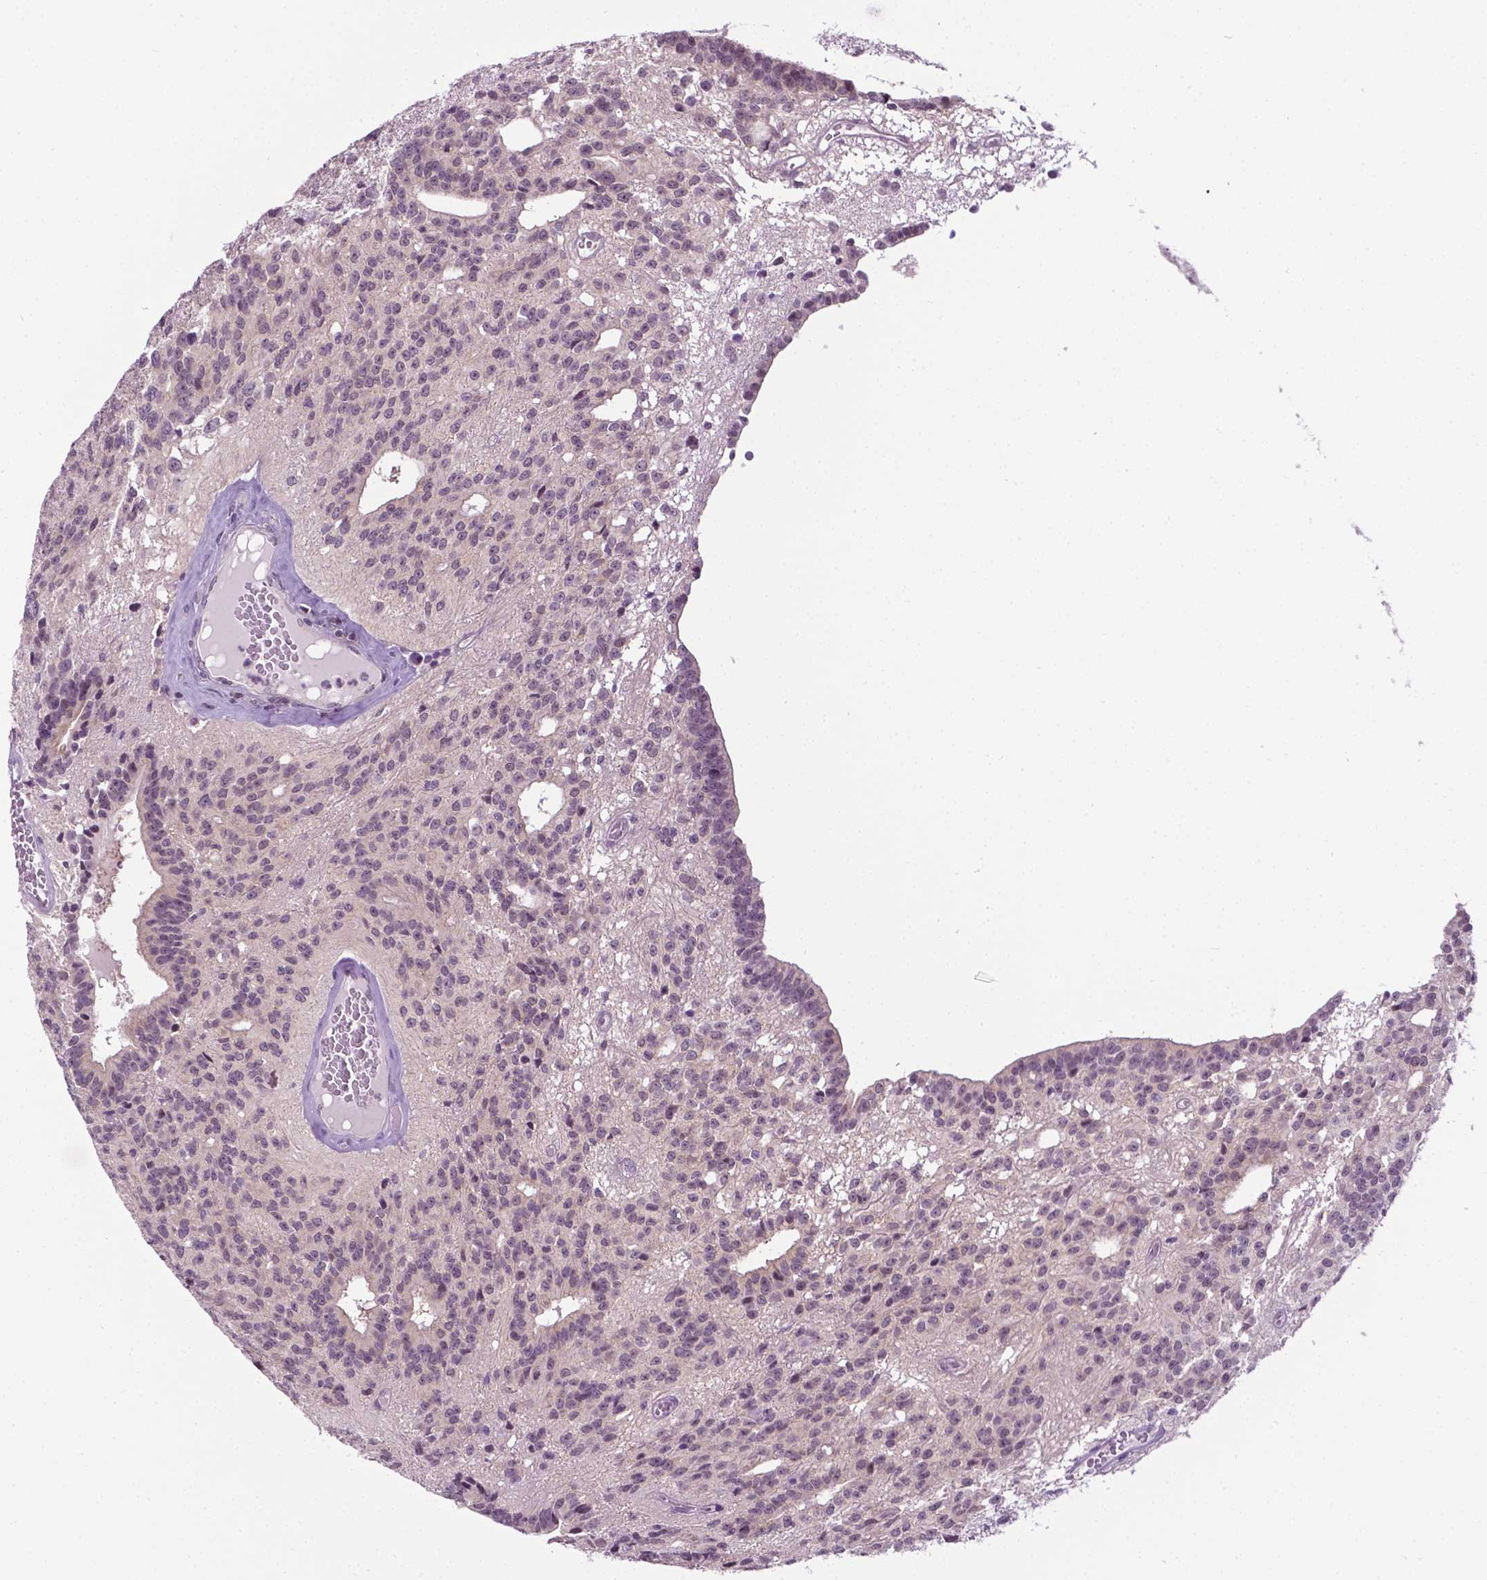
{"staining": {"intensity": "negative", "quantity": "none", "location": "none"}, "tissue": "glioma", "cell_type": "Tumor cells", "image_type": "cancer", "snomed": [{"axis": "morphology", "description": "Glioma, malignant, Low grade"}, {"axis": "topography", "description": "Brain"}], "caption": "A histopathology image of malignant glioma (low-grade) stained for a protein shows no brown staining in tumor cells.", "gene": "DENND4A", "patient": {"sex": "male", "age": 31}}